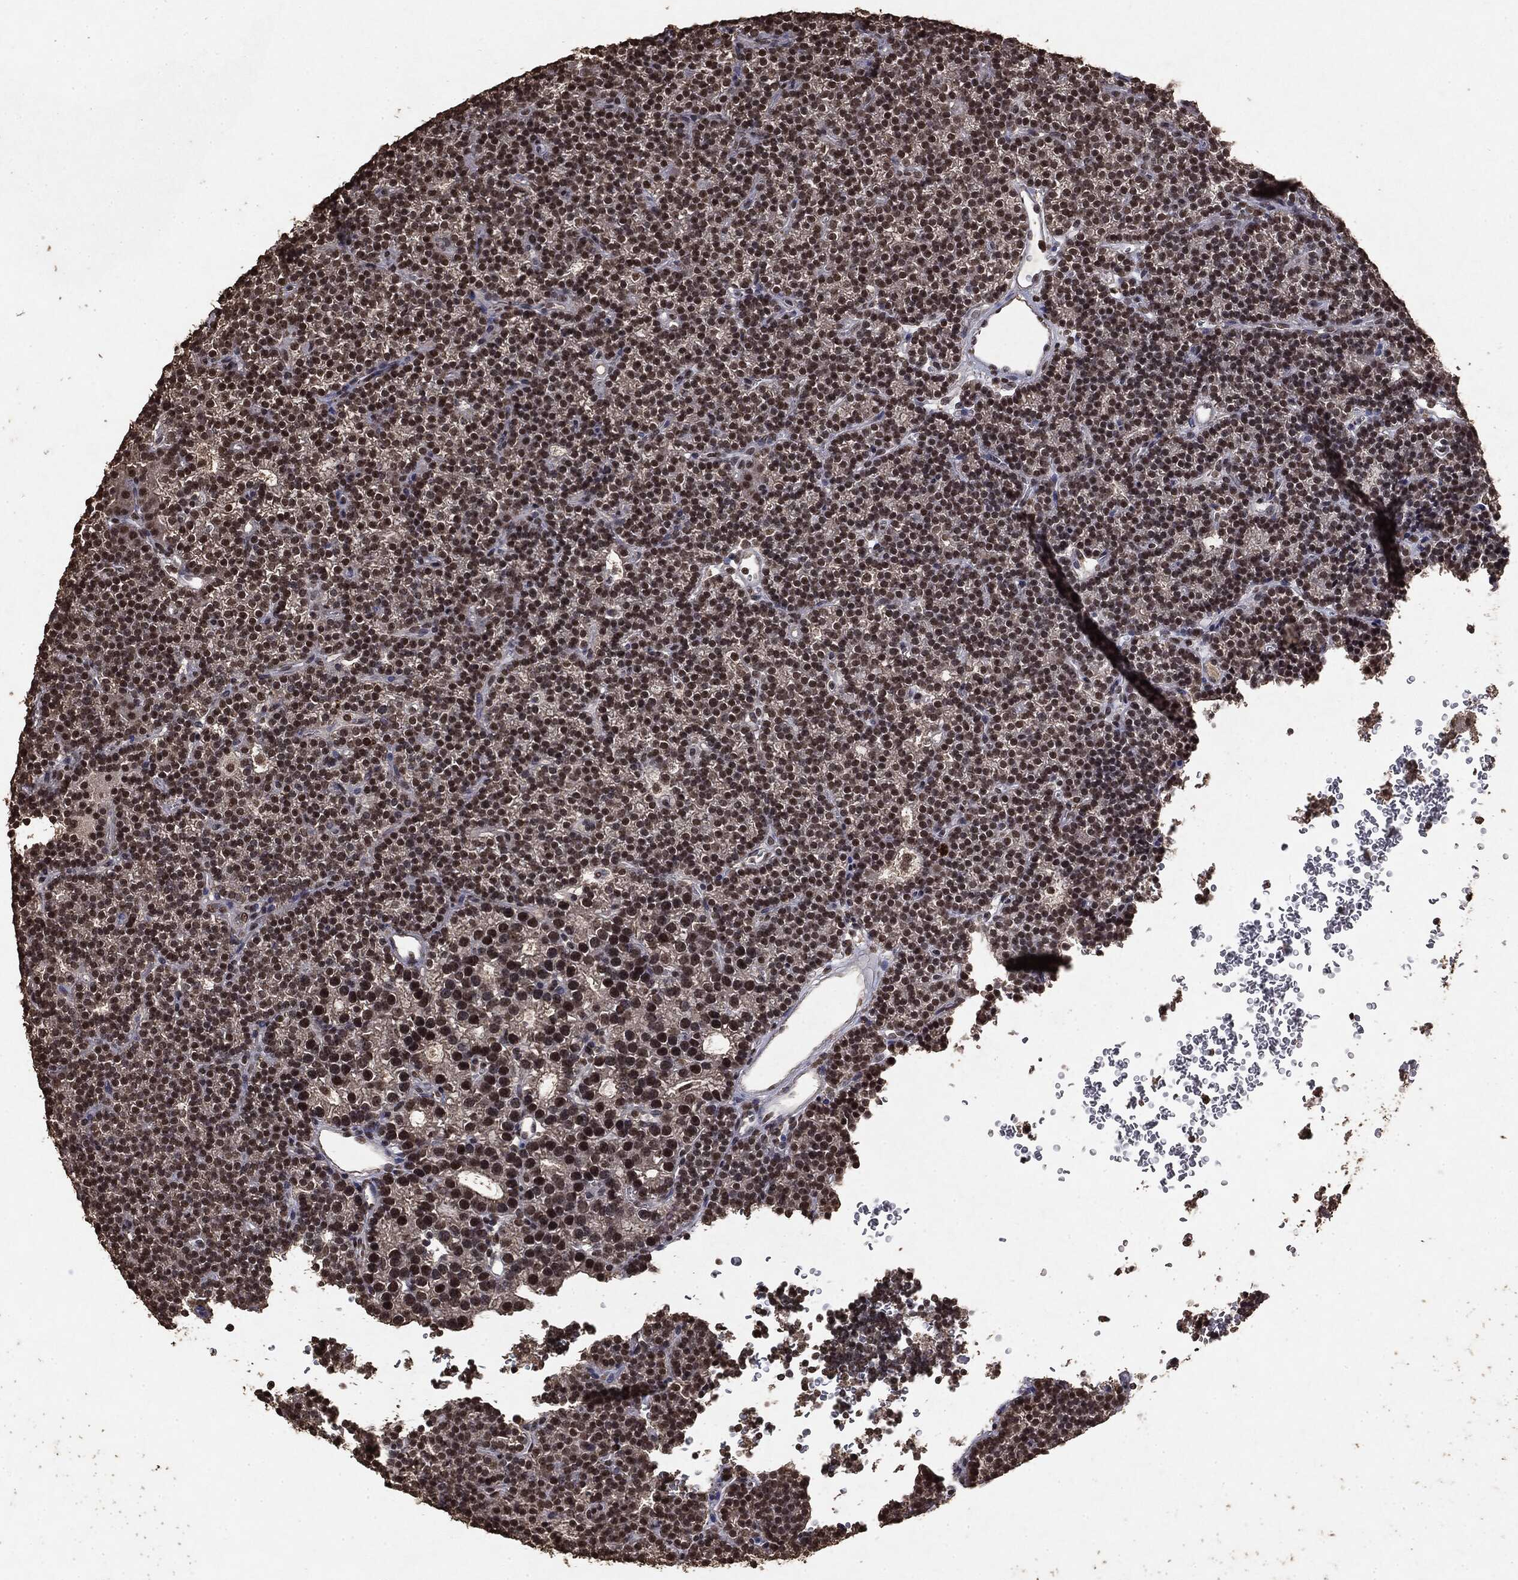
{"staining": {"intensity": "moderate", "quantity": ">75%", "location": "nuclear"}, "tissue": "parathyroid gland", "cell_type": "Glandular cells", "image_type": "normal", "snomed": [{"axis": "morphology", "description": "Normal tissue, NOS"}, {"axis": "topography", "description": "Parathyroid gland"}], "caption": "An immunohistochemistry (IHC) histopathology image of benign tissue is shown. Protein staining in brown labels moderate nuclear positivity in parathyroid gland within glandular cells.", "gene": "RAD18", "patient": {"sex": "female", "age": 42}}